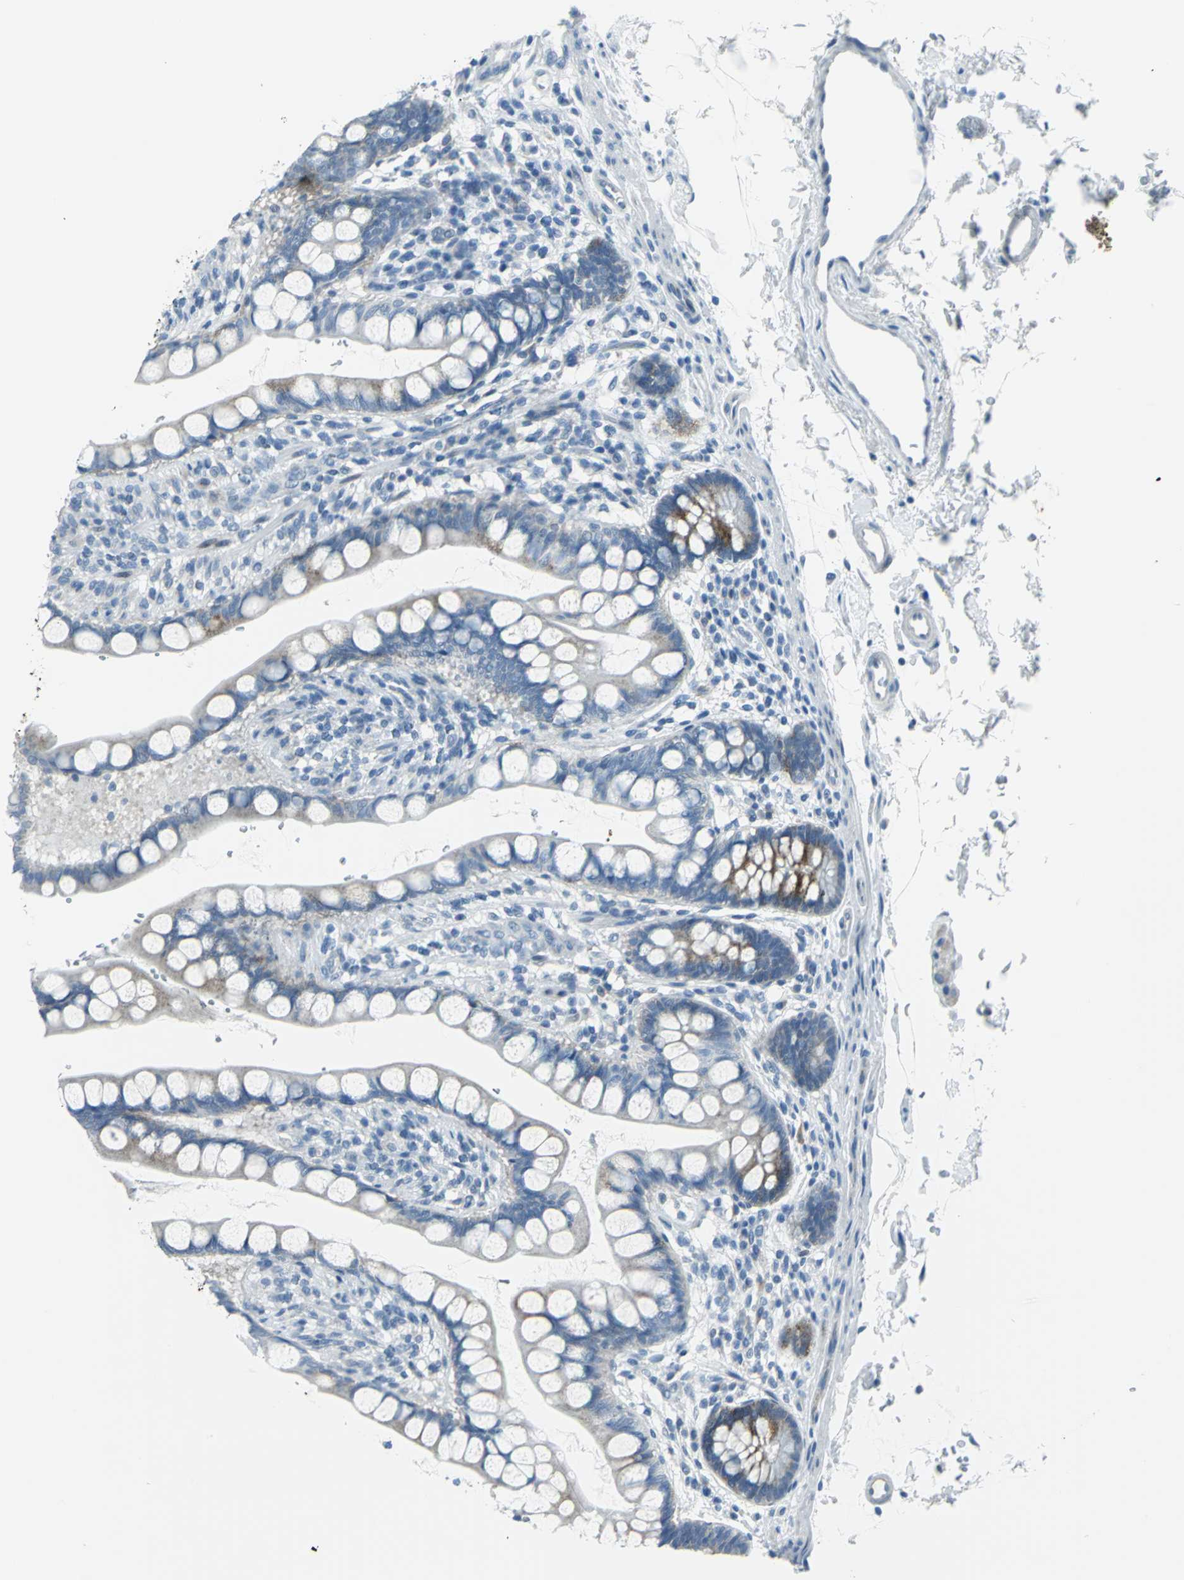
{"staining": {"intensity": "moderate", "quantity": "<25%", "location": "cytoplasmic/membranous"}, "tissue": "small intestine", "cell_type": "Glandular cells", "image_type": "normal", "snomed": [{"axis": "morphology", "description": "Normal tissue, NOS"}, {"axis": "topography", "description": "Small intestine"}], "caption": "Human small intestine stained for a protein (brown) shows moderate cytoplasmic/membranous positive expression in approximately <25% of glandular cells.", "gene": "DNAI2", "patient": {"sex": "female", "age": 58}}